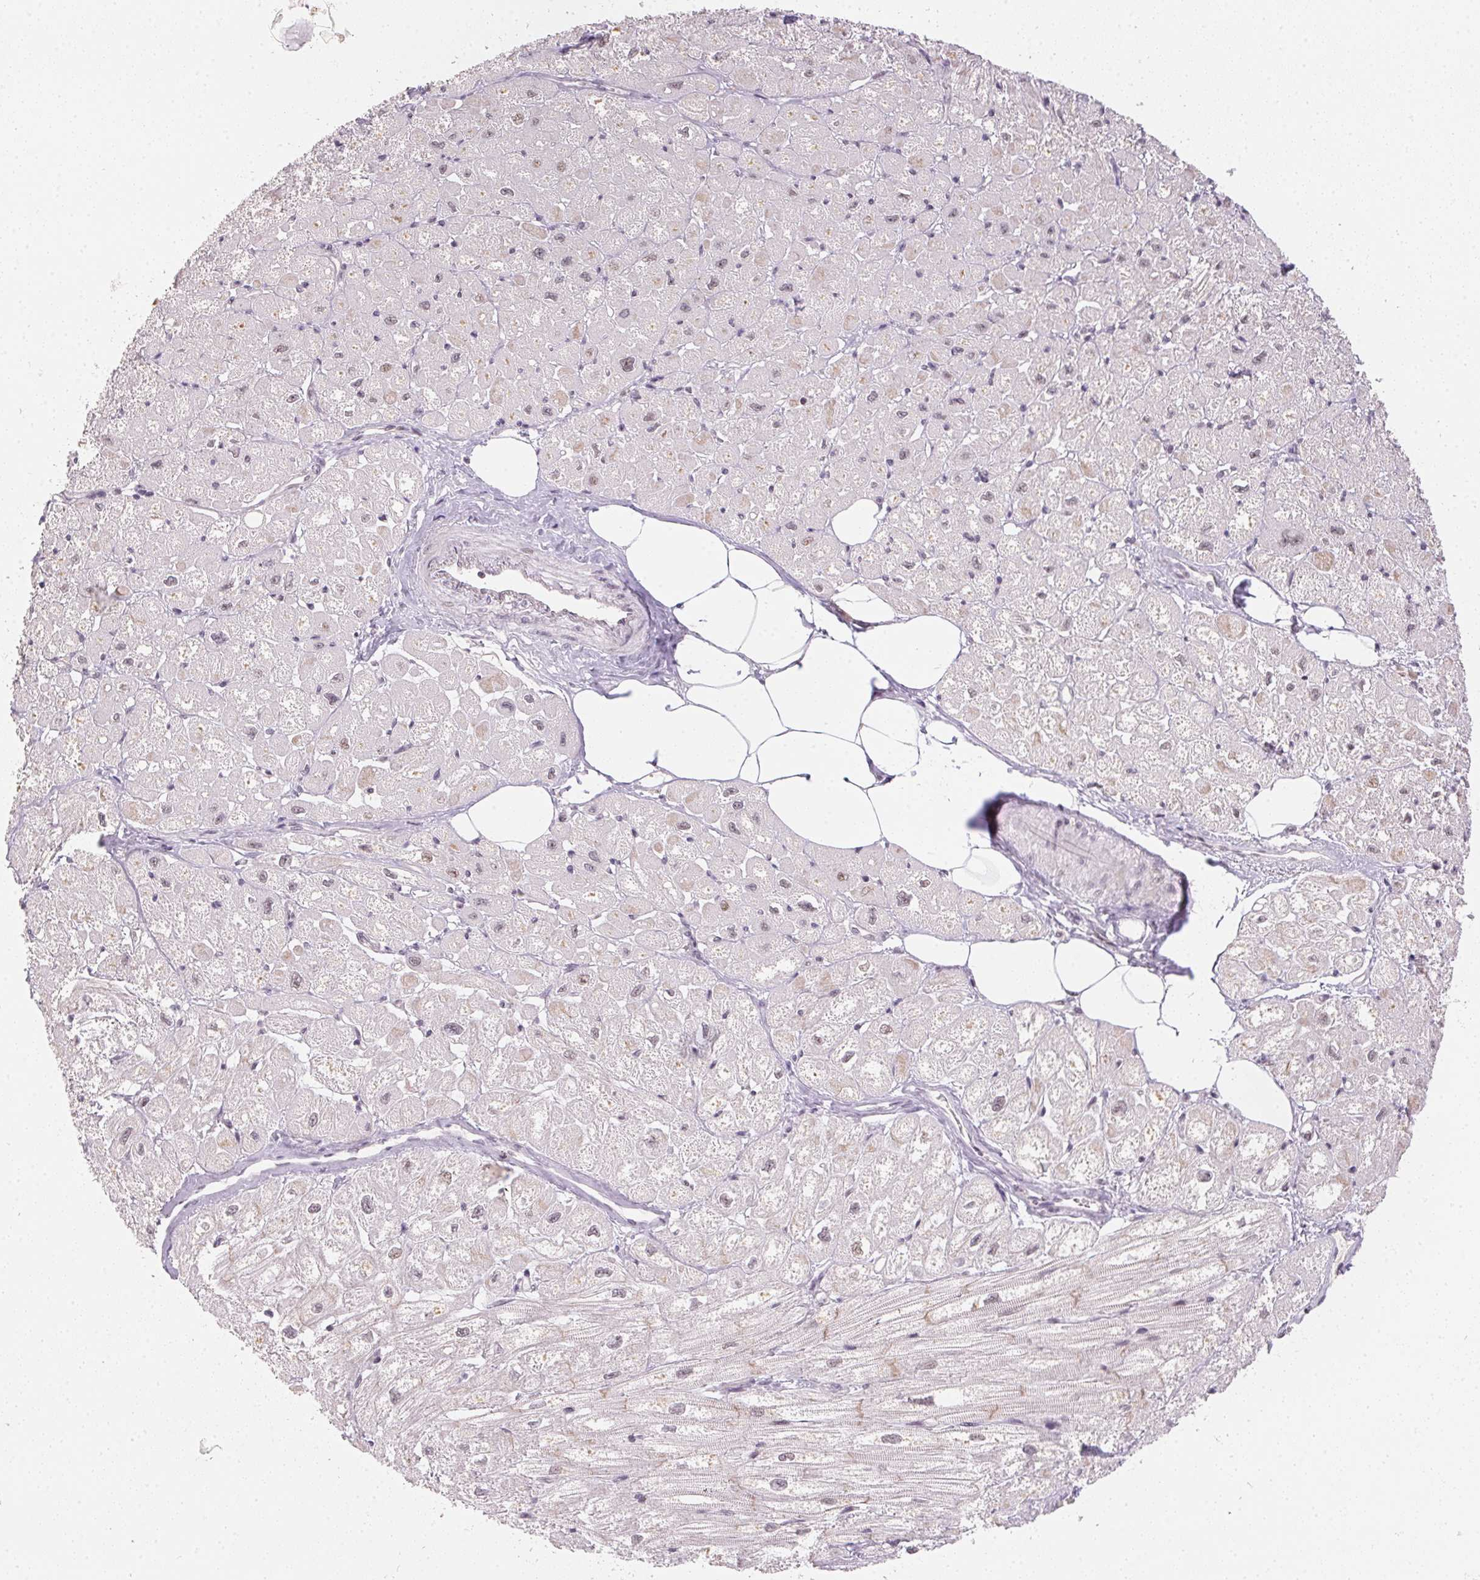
{"staining": {"intensity": "weak", "quantity": "25%-75%", "location": "cytoplasmic/membranous,nuclear"}, "tissue": "heart muscle", "cell_type": "Cardiomyocytes", "image_type": "normal", "snomed": [{"axis": "morphology", "description": "Normal tissue, NOS"}, {"axis": "topography", "description": "Heart"}], "caption": "Heart muscle was stained to show a protein in brown. There is low levels of weak cytoplasmic/membranous,nuclear staining in approximately 25%-75% of cardiomyocytes. Using DAB (brown) and hematoxylin (blue) stains, captured at high magnification using brightfield microscopy.", "gene": "KDM4D", "patient": {"sex": "female", "age": 62}}